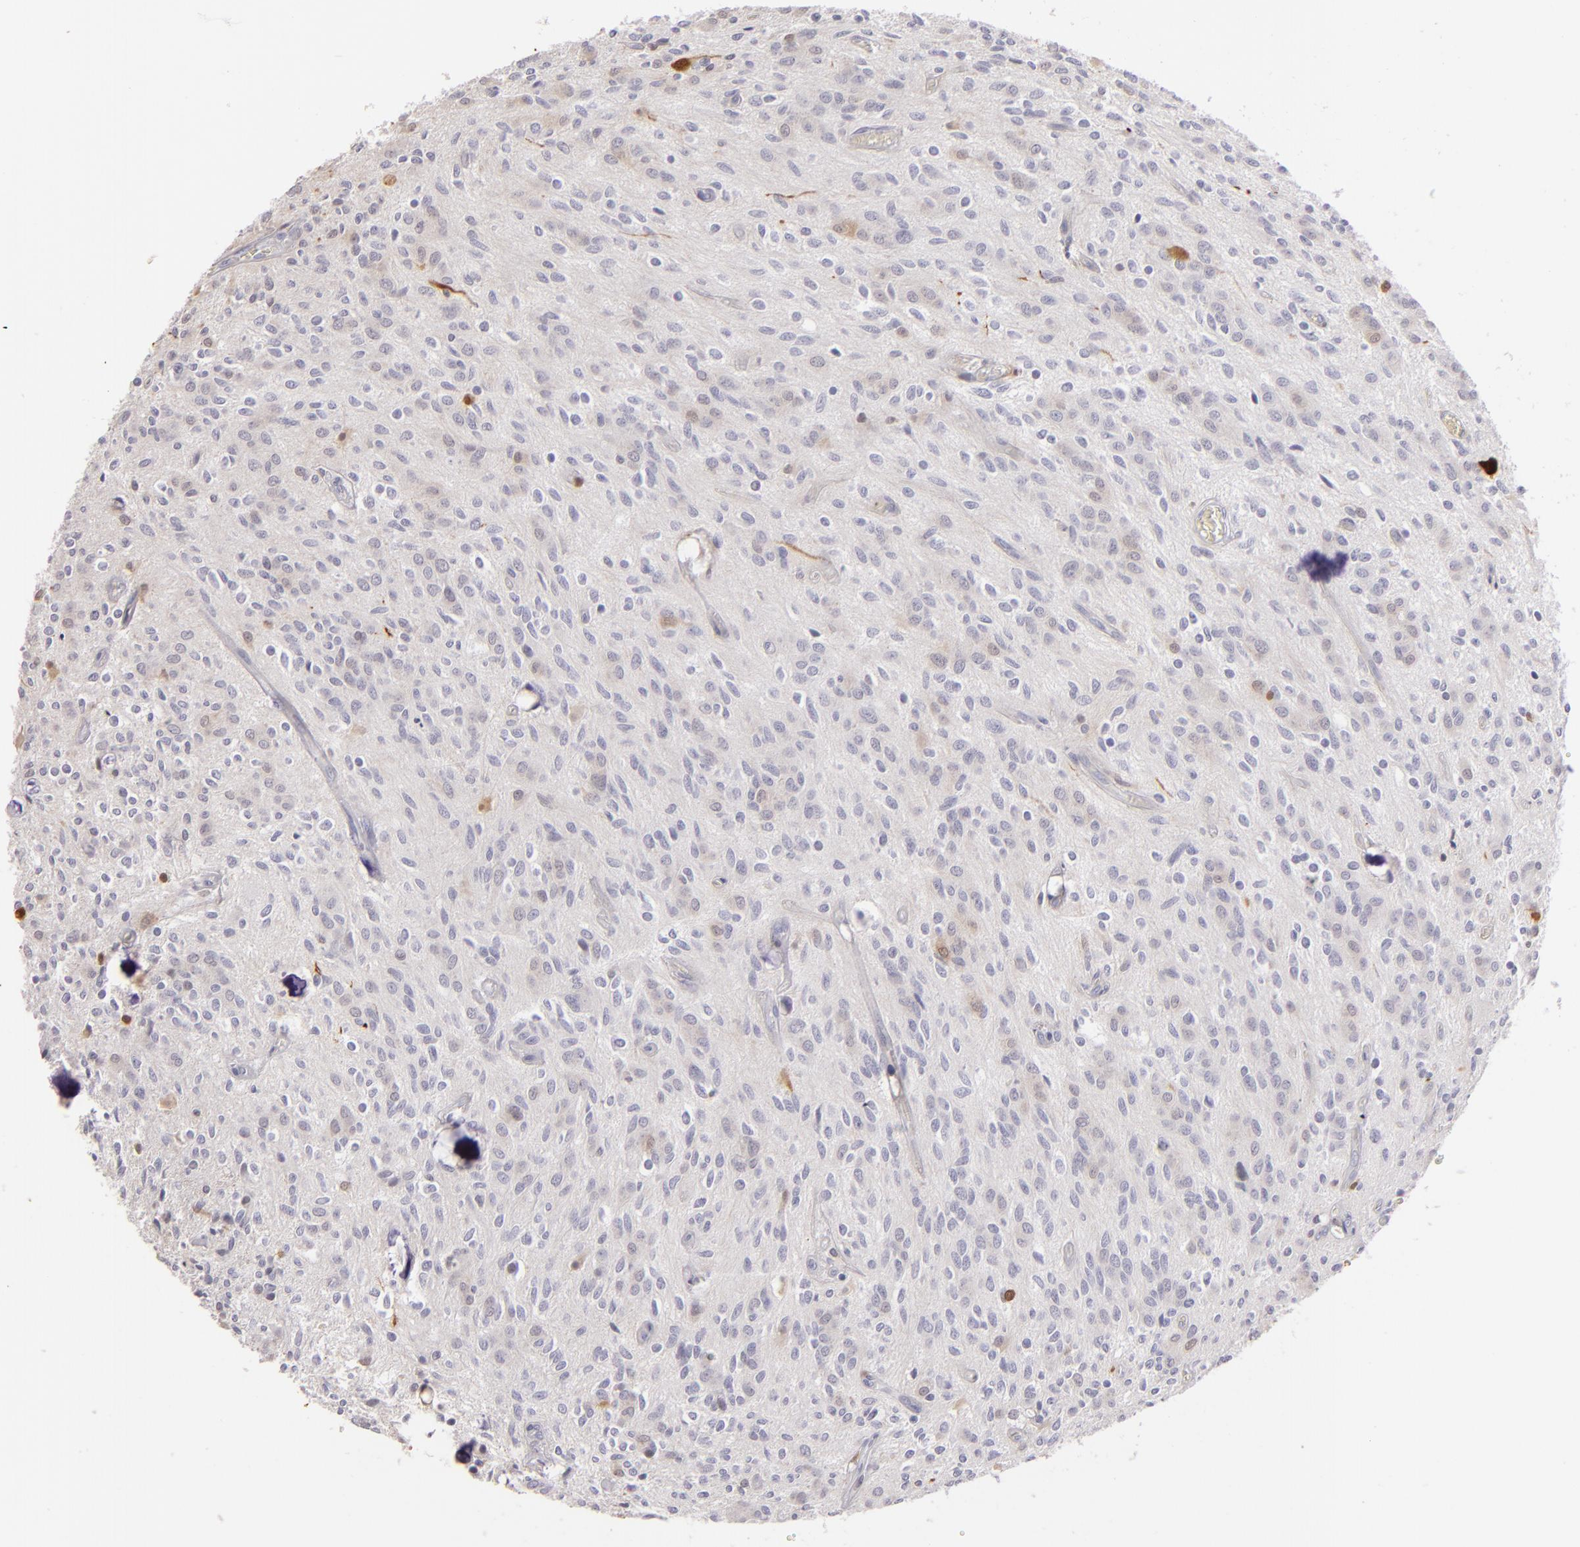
{"staining": {"intensity": "weak", "quantity": "<25%", "location": "cytoplasmic/membranous,nuclear"}, "tissue": "glioma", "cell_type": "Tumor cells", "image_type": "cancer", "snomed": [{"axis": "morphology", "description": "Glioma, malignant, Low grade"}, {"axis": "topography", "description": "Brain"}], "caption": "An IHC micrograph of low-grade glioma (malignant) is shown. There is no staining in tumor cells of low-grade glioma (malignant). (IHC, brightfield microscopy, high magnification).", "gene": "S100A2", "patient": {"sex": "female", "age": 15}}